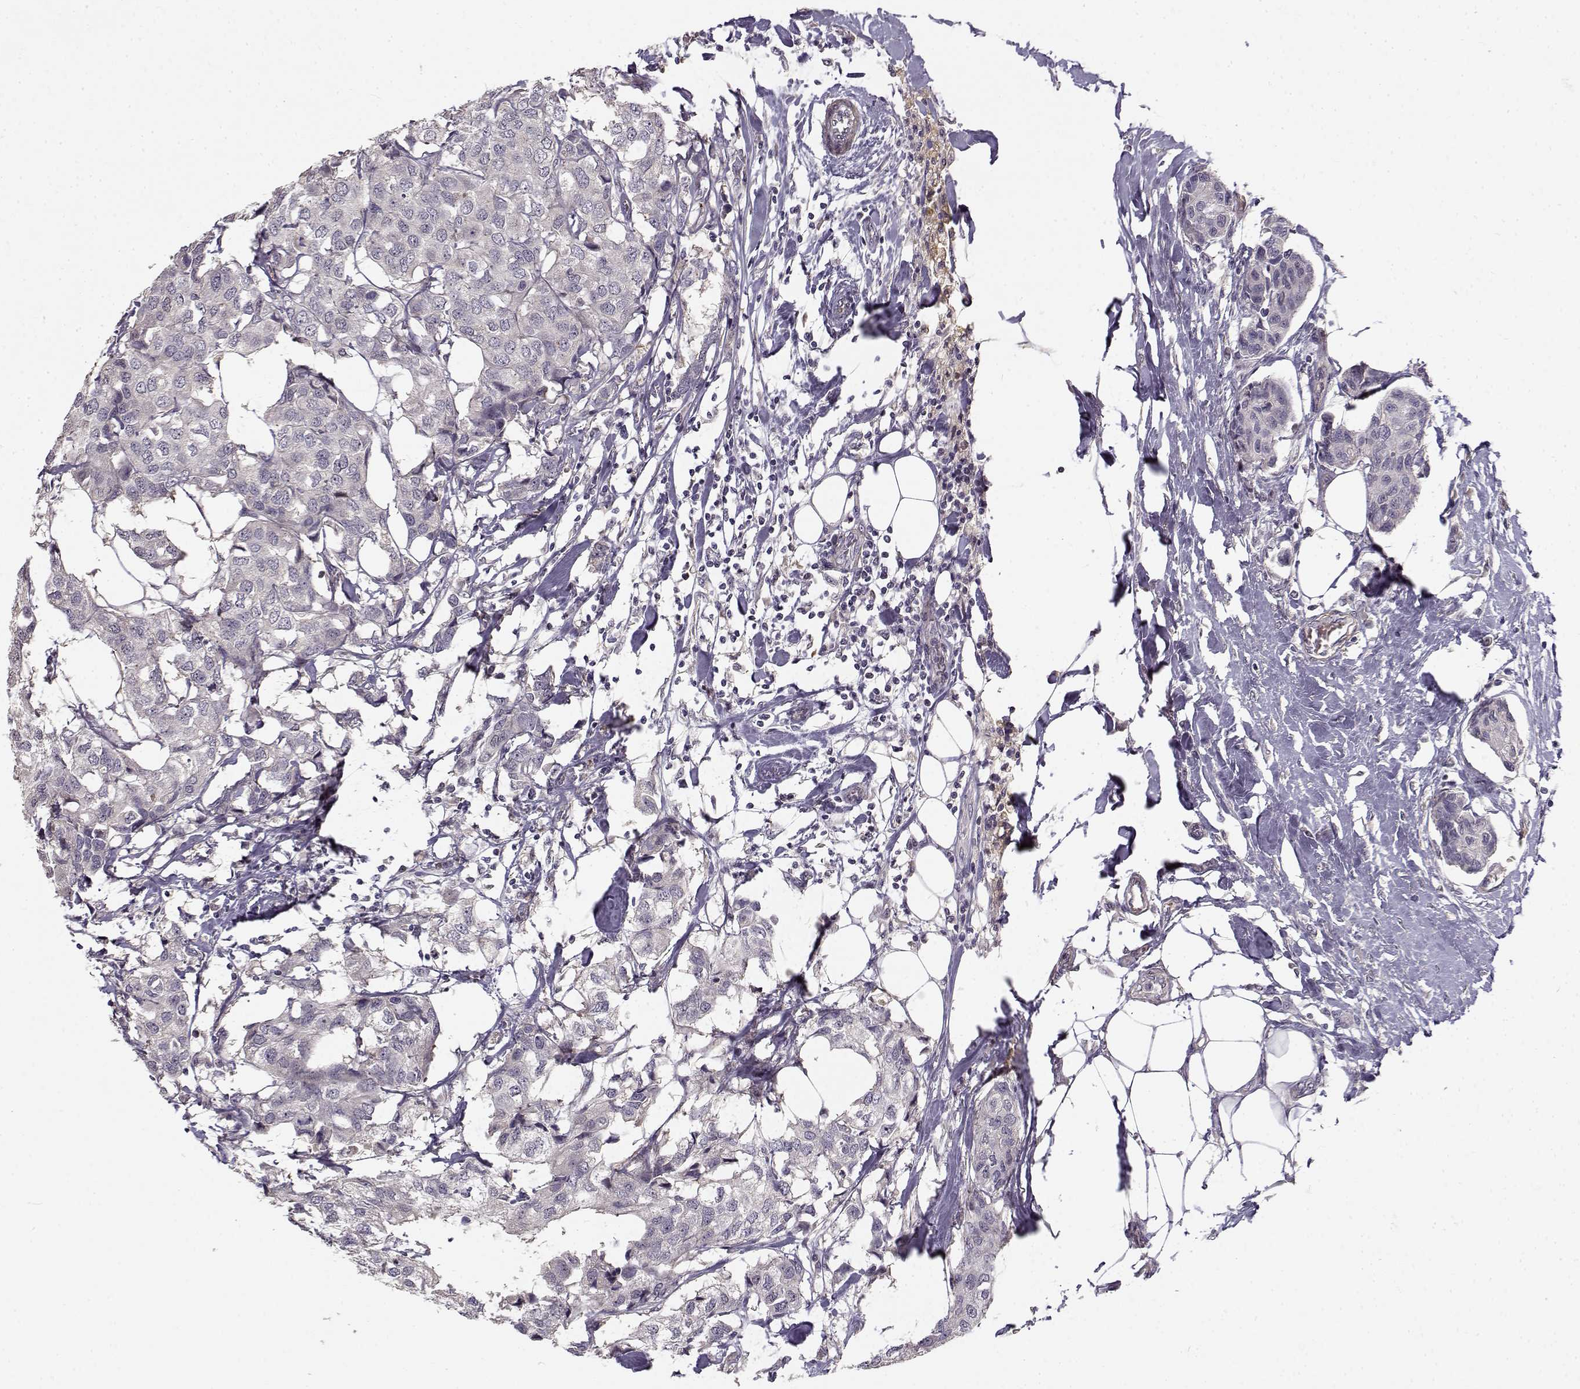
{"staining": {"intensity": "negative", "quantity": "none", "location": "none"}, "tissue": "breast cancer", "cell_type": "Tumor cells", "image_type": "cancer", "snomed": [{"axis": "morphology", "description": "Duct carcinoma"}, {"axis": "topography", "description": "Breast"}], "caption": "Breast cancer (invasive ductal carcinoma) stained for a protein using immunohistochemistry exhibits no positivity tumor cells.", "gene": "RGS9BP", "patient": {"sex": "female", "age": 80}}